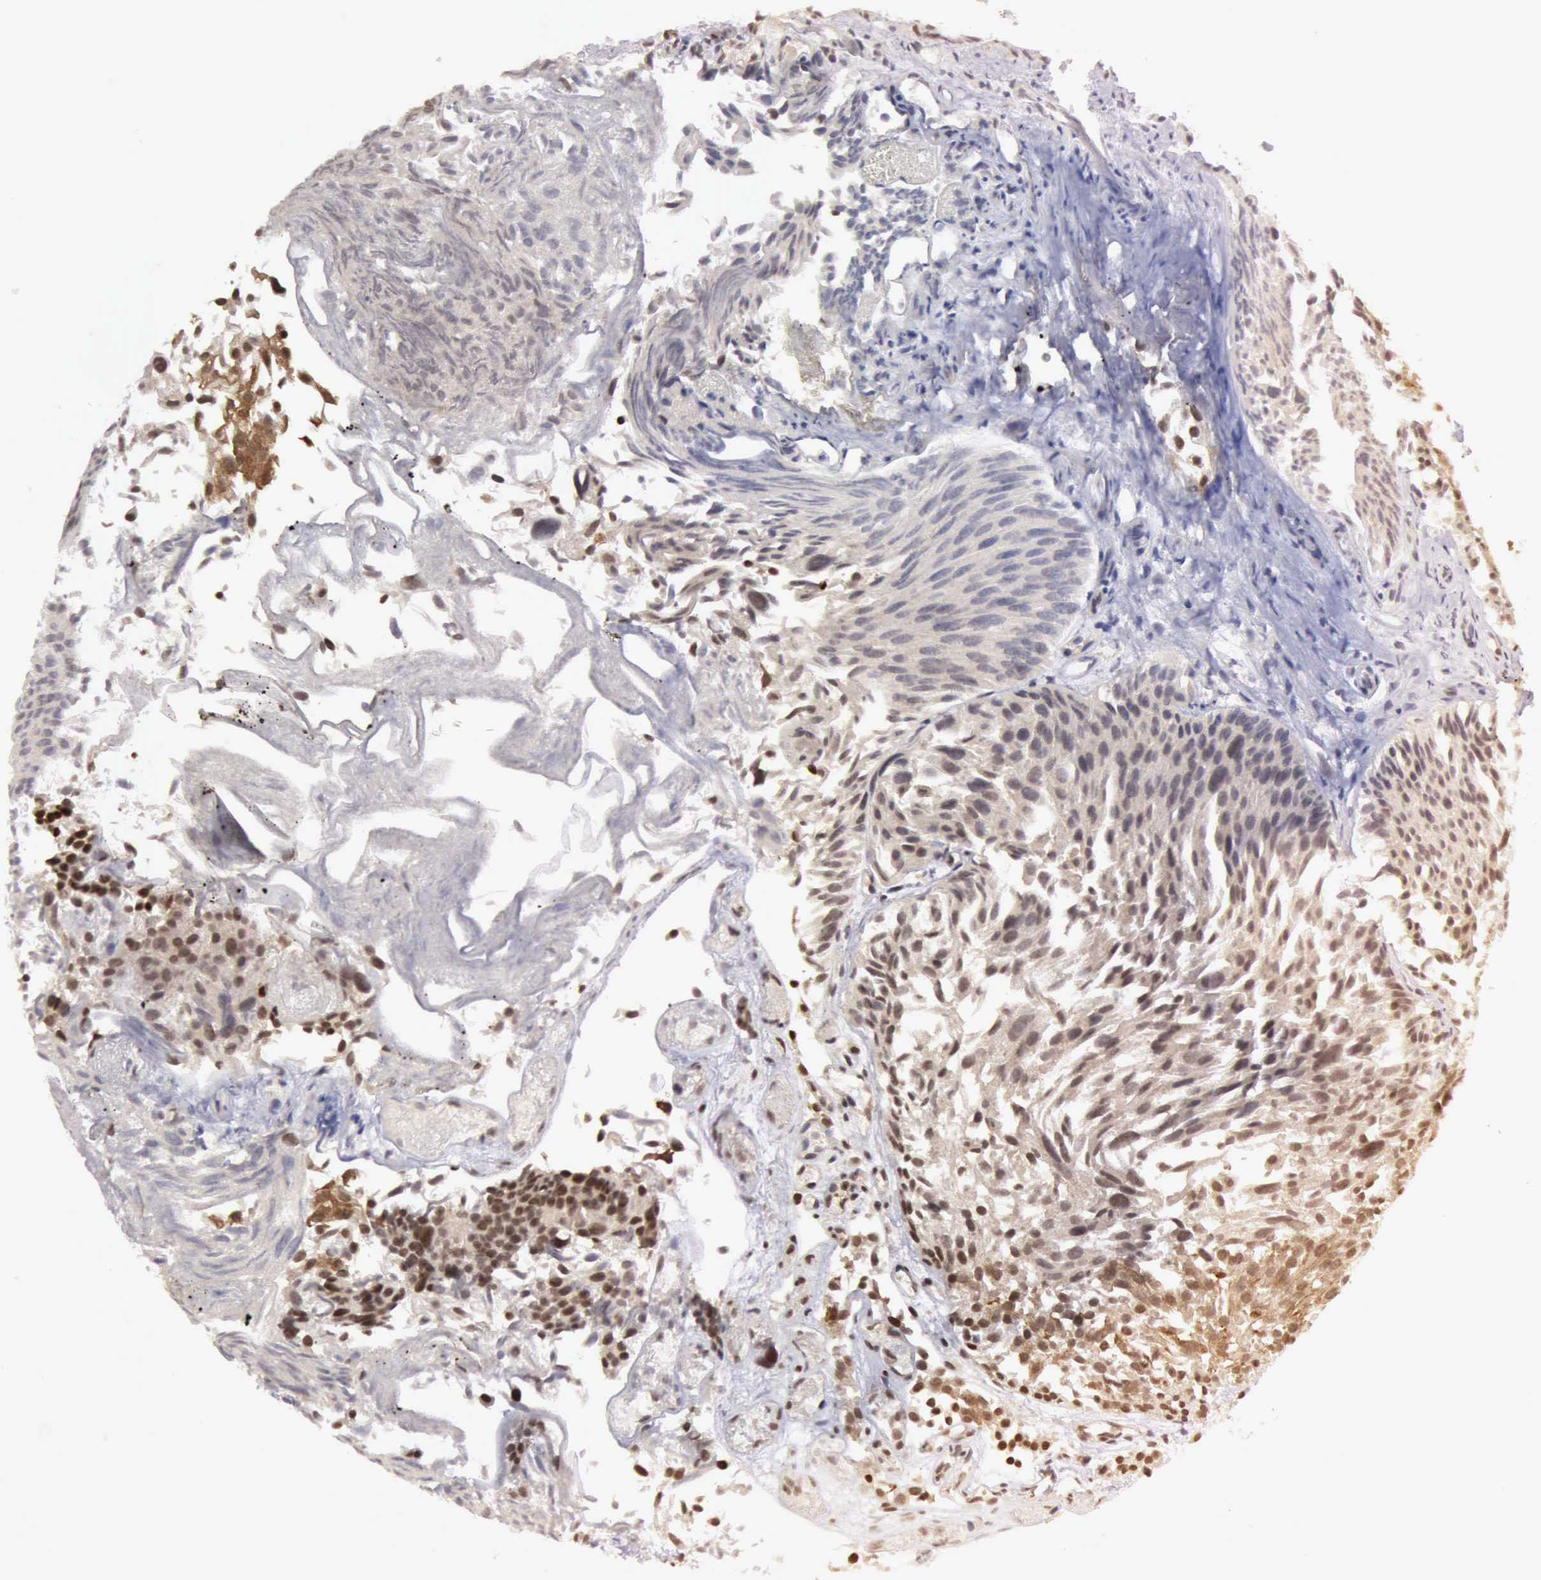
{"staining": {"intensity": "moderate", "quantity": ">75%", "location": "cytoplasmic/membranous,nuclear"}, "tissue": "urothelial cancer", "cell_type": "Tumor cells", "image_type": "cancer", "snomed": [{"axis": "morphology", "description": "Urothelial carcinoma, High grade"}, {"axis": "topography", "description": "Urinary bladder"}], "caption": "Human urothelial cancer stained with a brown dye reveals moderate cytoplasmic/membranous and nuclear positive expression in approximately >75% of tumor cells.", "gene": "CDKN2A", "patient": {"sex": "female", "age": 78}}